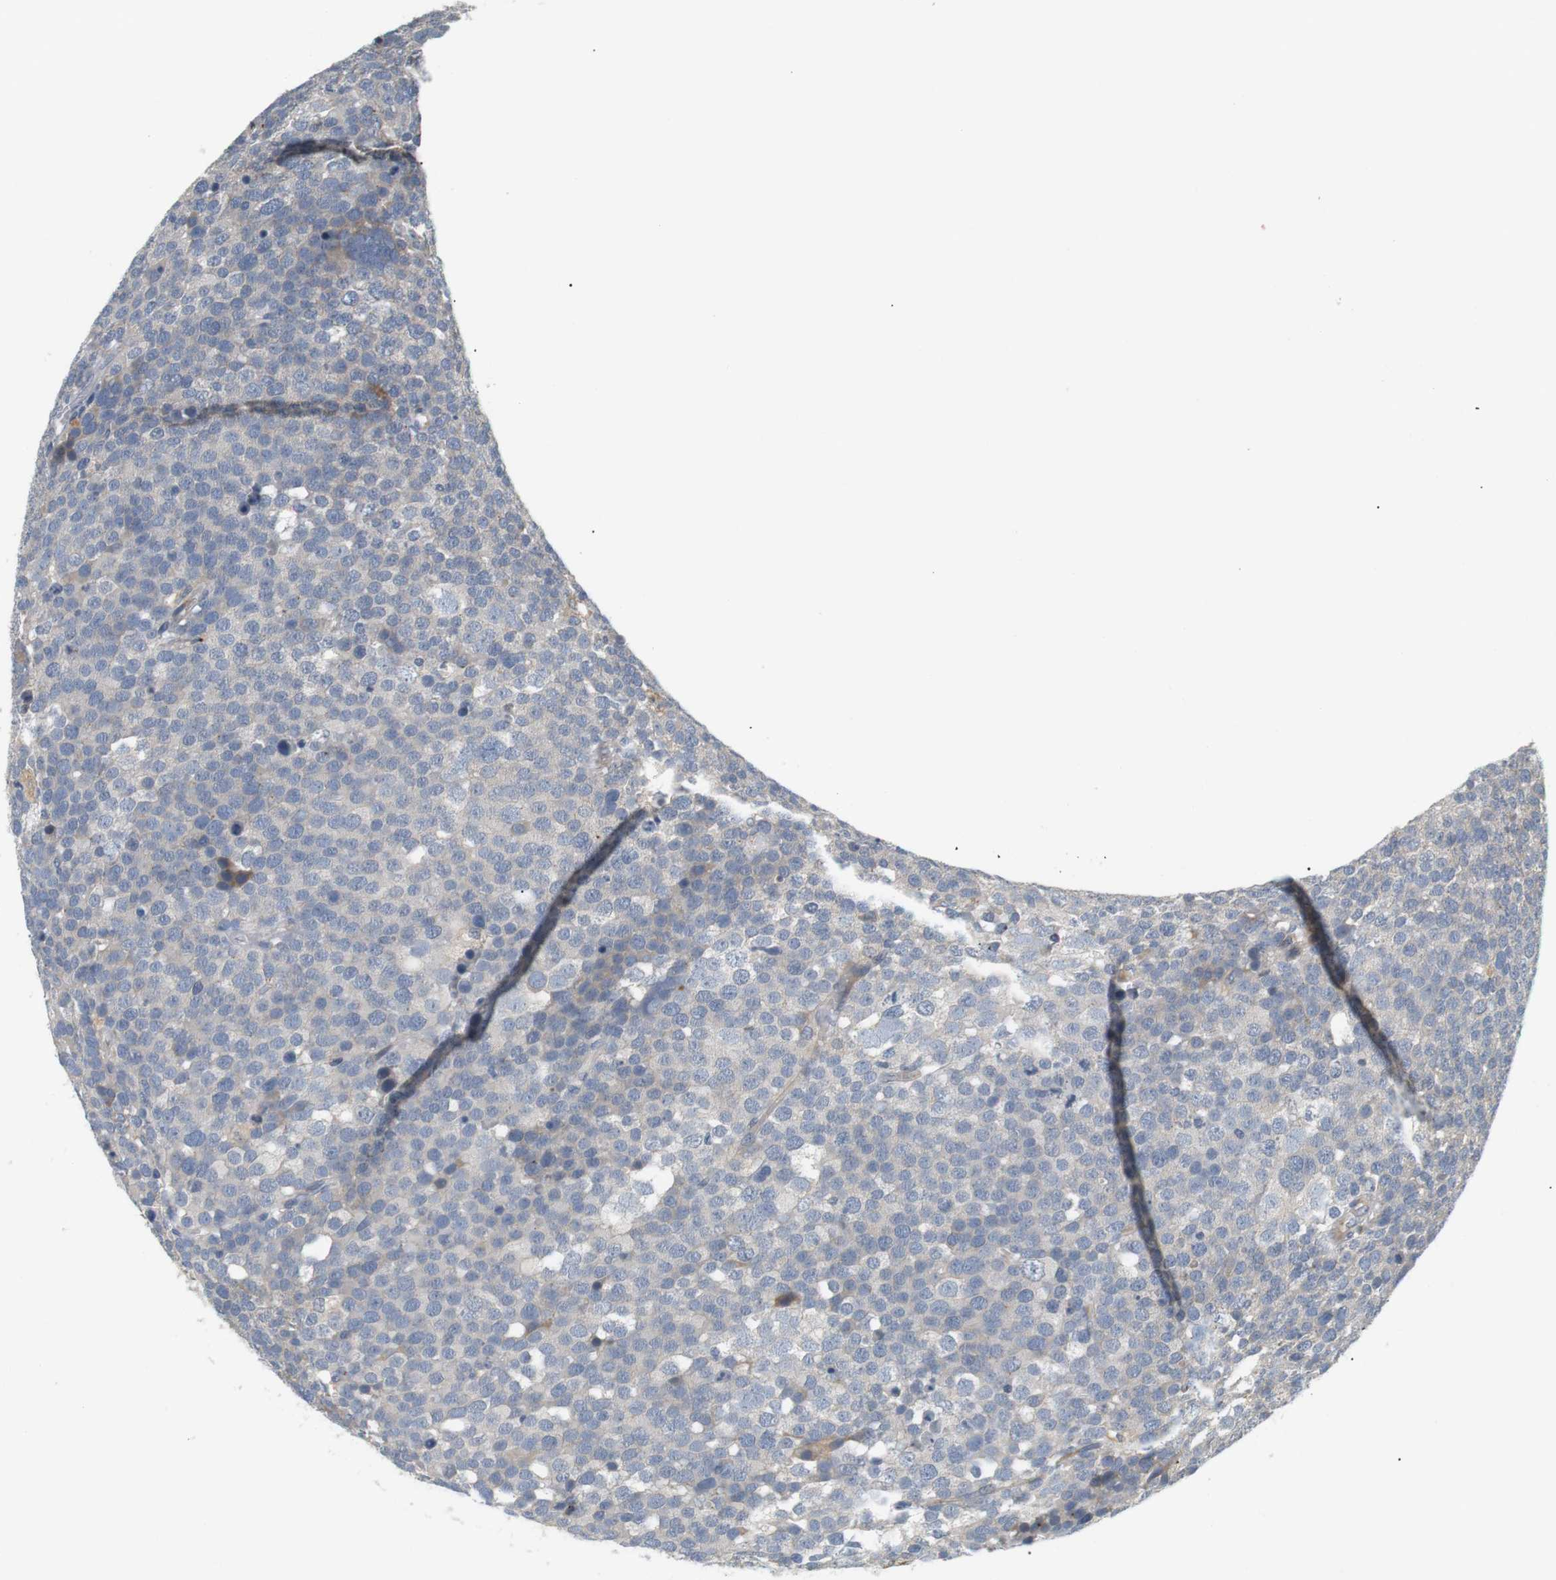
{"staining": {"intensity": "weak", "quantity": "<25%", "location": "cytoplasmic/membranous"}, "tissue": "testis cancer", "cell_type": "Tumor cells", "image_type": "cancer", "snomed": [{"axis": "morphology", "description": "Seminoma, NOS"}, {"axis": "topography", "description": "Testis"}], "caption": "This is an IHC photomicrograph of human seminoma (testis). There is no expression in tumor cells.", "gene": "P2RY1", "patient": {"sex": "male", "age": 71}}